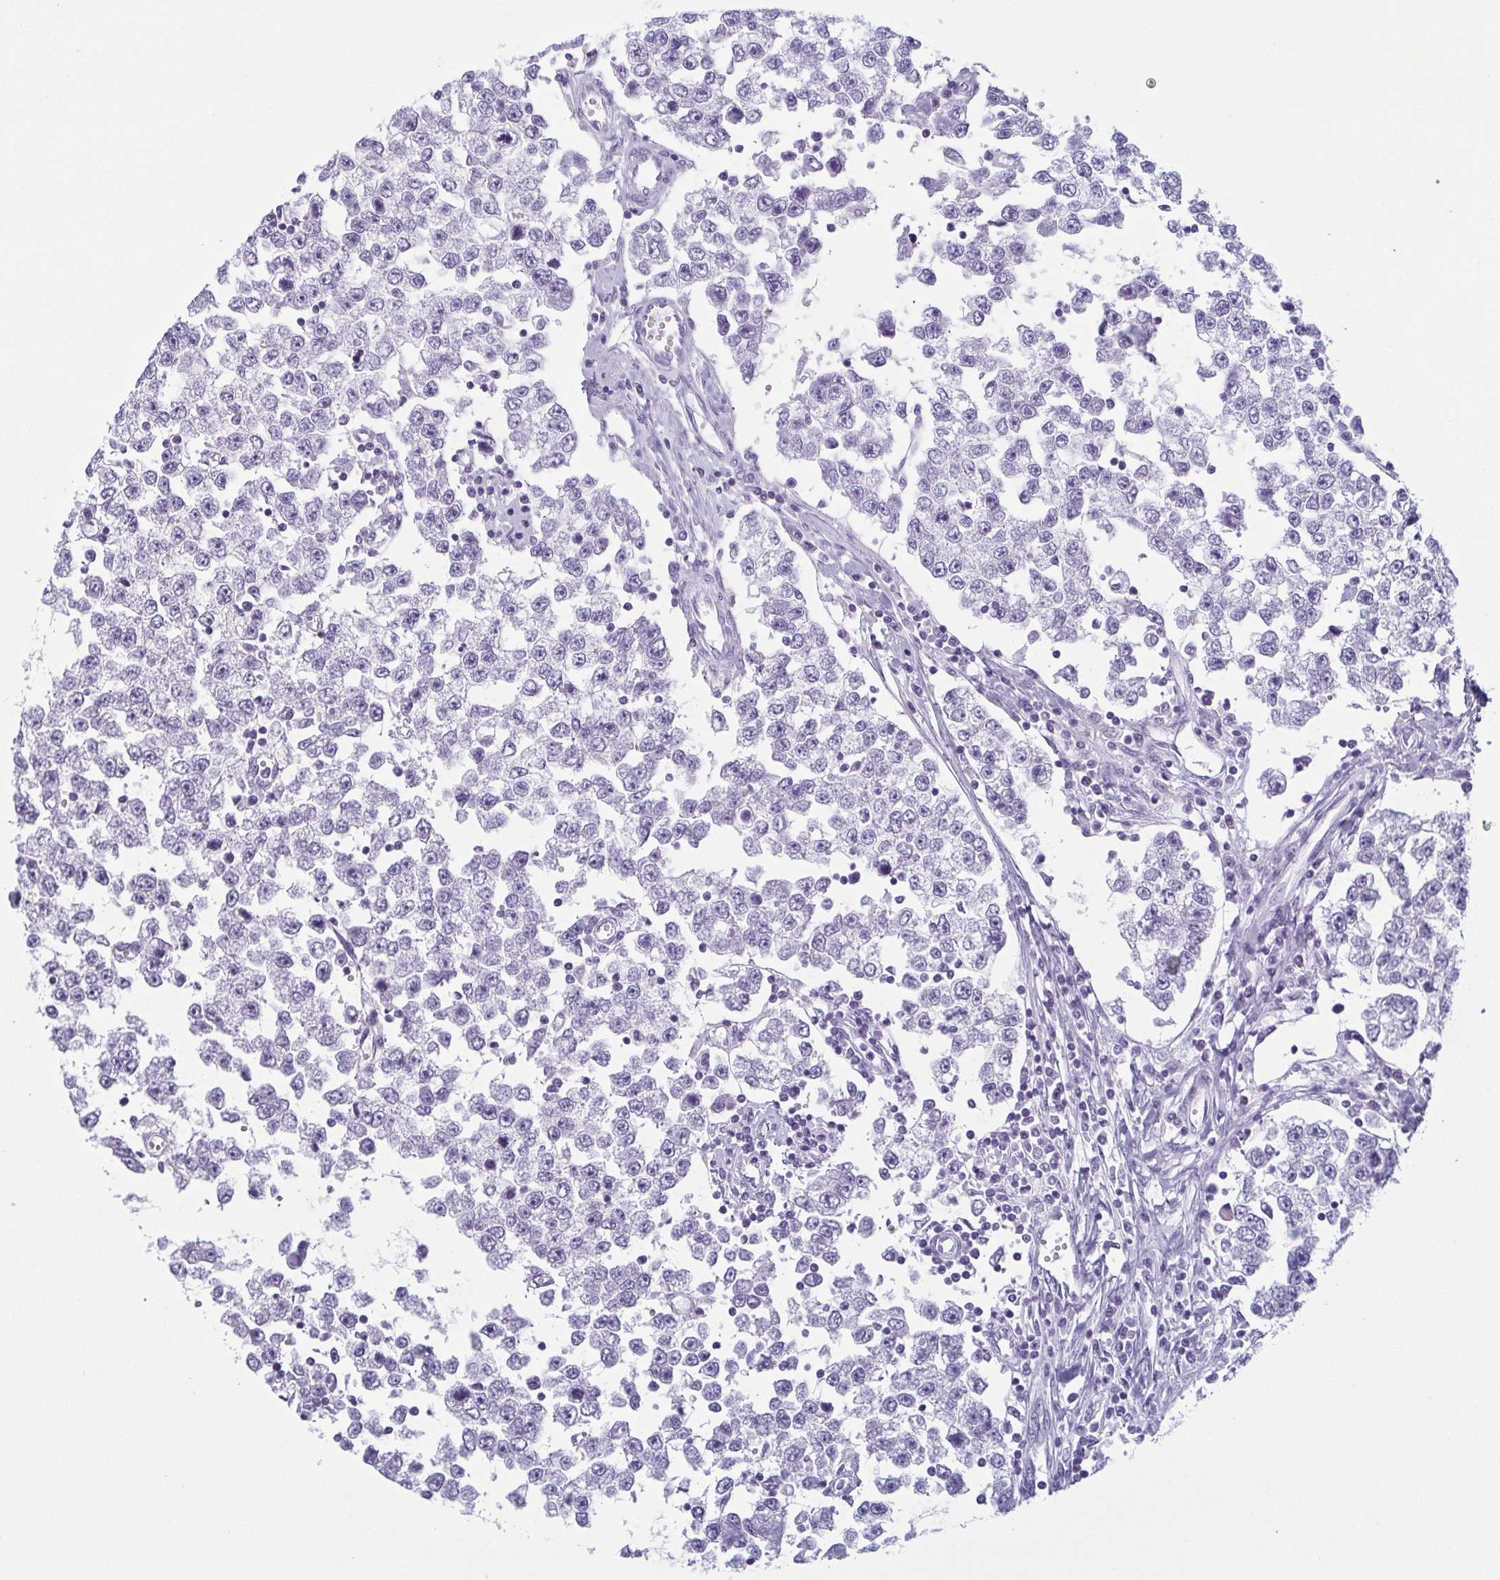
{"staining": {"intensity": "negative", "quantity": "none", "location": "none"}, "tissue": "testis cancer", "cell_type": "Tumor cells", "image_type": "cancer", "snomed": [{"axis": "morphology", "description": "Seminoma, NOS"}, {"axis": "topography", "description": "Testis"}], "caption": "High magnification brightfield microscopy of testis cancer (seminoma) stained with DAB (brown) and counterstained with hematoxylin (blue): tumor cells show no significant expression. The staining was performed using DAB to visualize the protein expression in brown, while the nuclei were stained in blue with hematoxylin (Magnification: 20x).", "gene": "KRT78", "patient": {"sex": "male", "age": 34}}